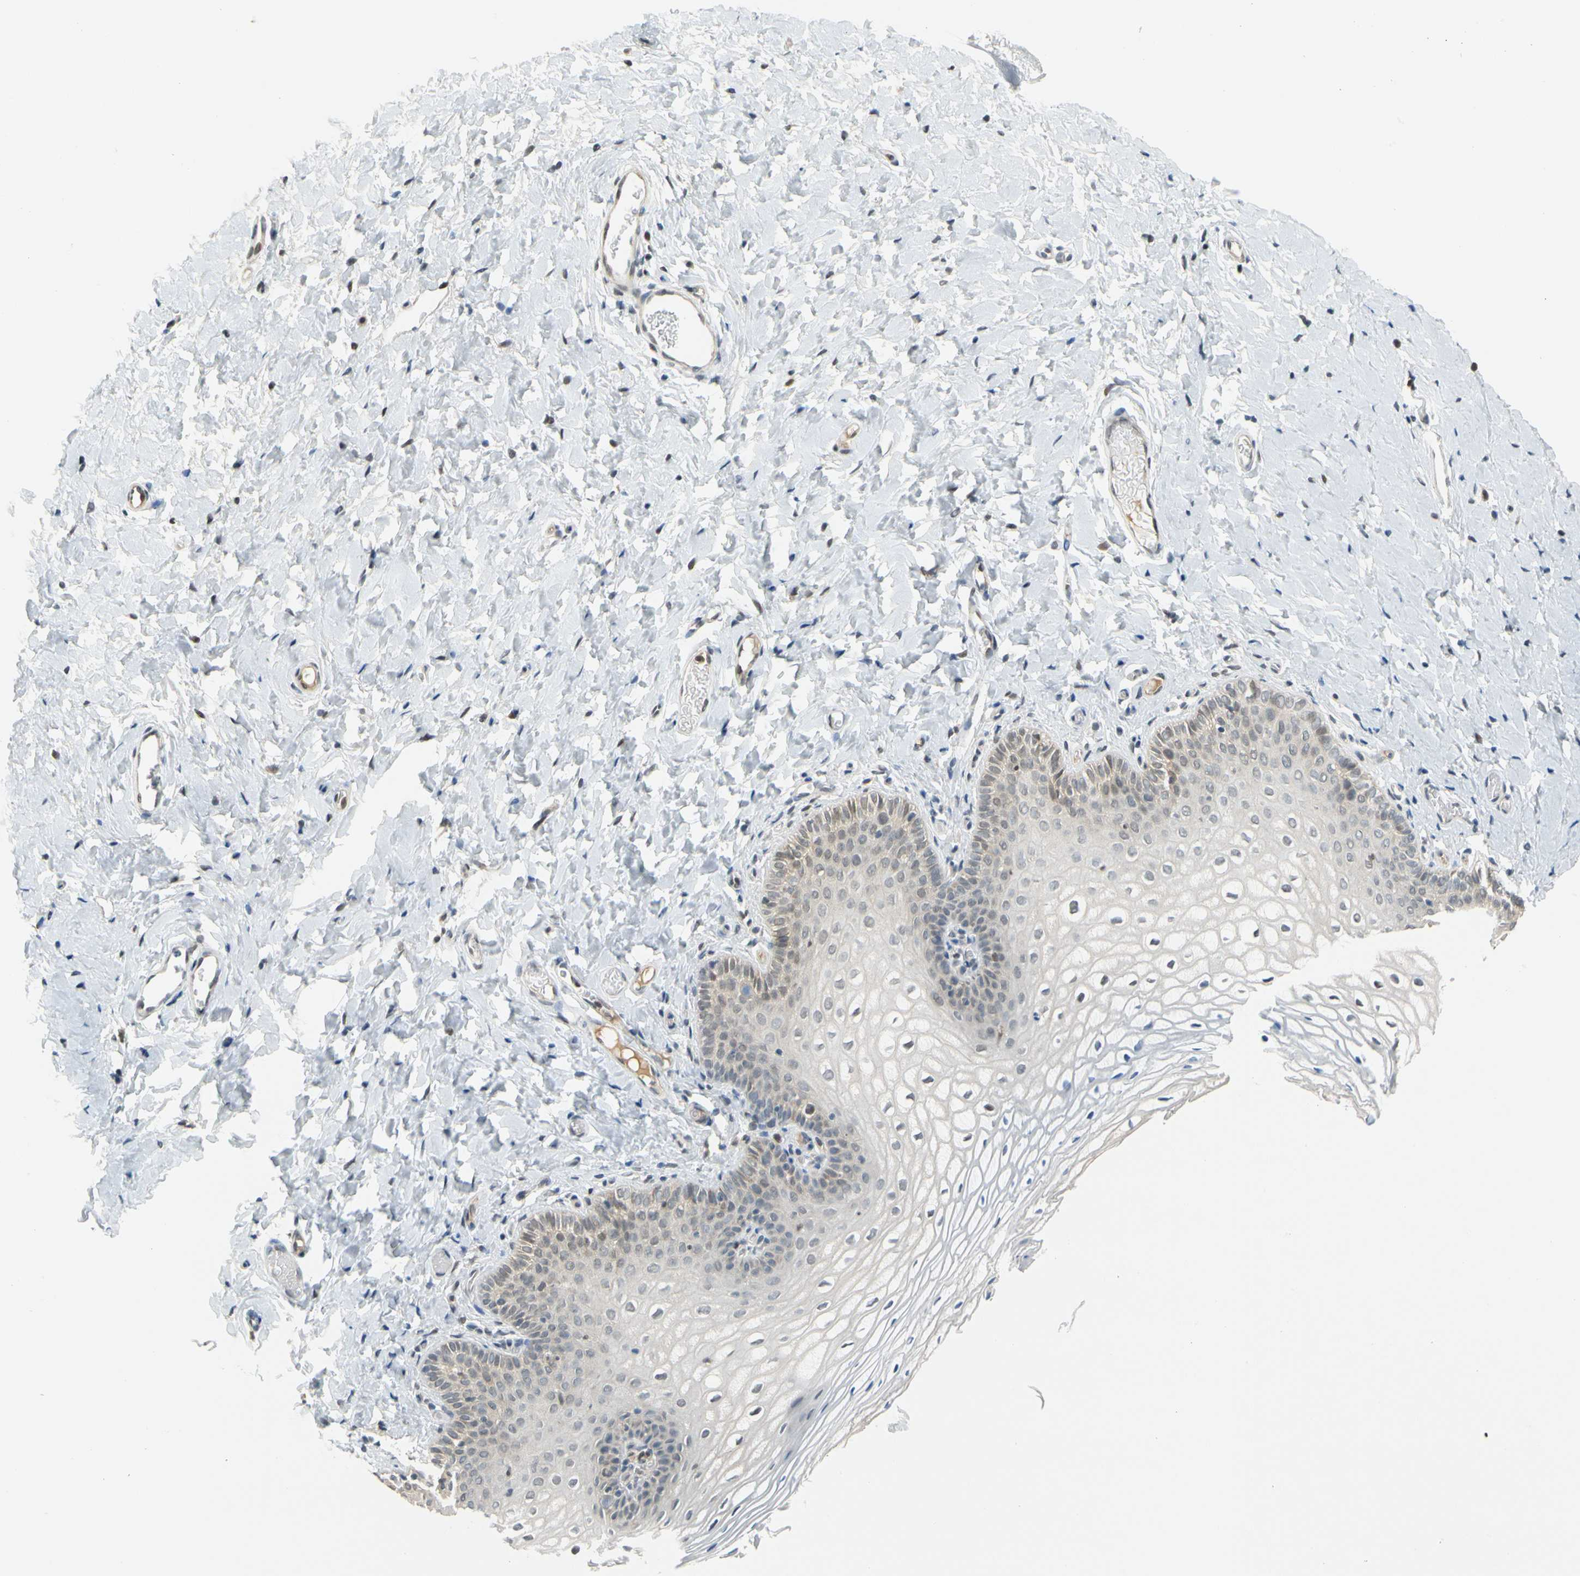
{"staining": {"intensity": "weak", "quantity": "25%-75%", "location": "cytoplasmic/membranous"}, "tissue": "vagina", "cell_type": "Squamous epithelial cells", "image_type": "normal", "snomed": [{"axis": "morphology", "description": "Normal tissue, NOS"}, {"axis": "topography", "description": "Vagina"}], "caption": "Protein staining of normal vagina reveals weak cytoplasmic/membranous expression in approximately 25%-75% of squamous epithelial cells.", "gene": "POGZ", "patient": {"sex": "female", "age": 55}}